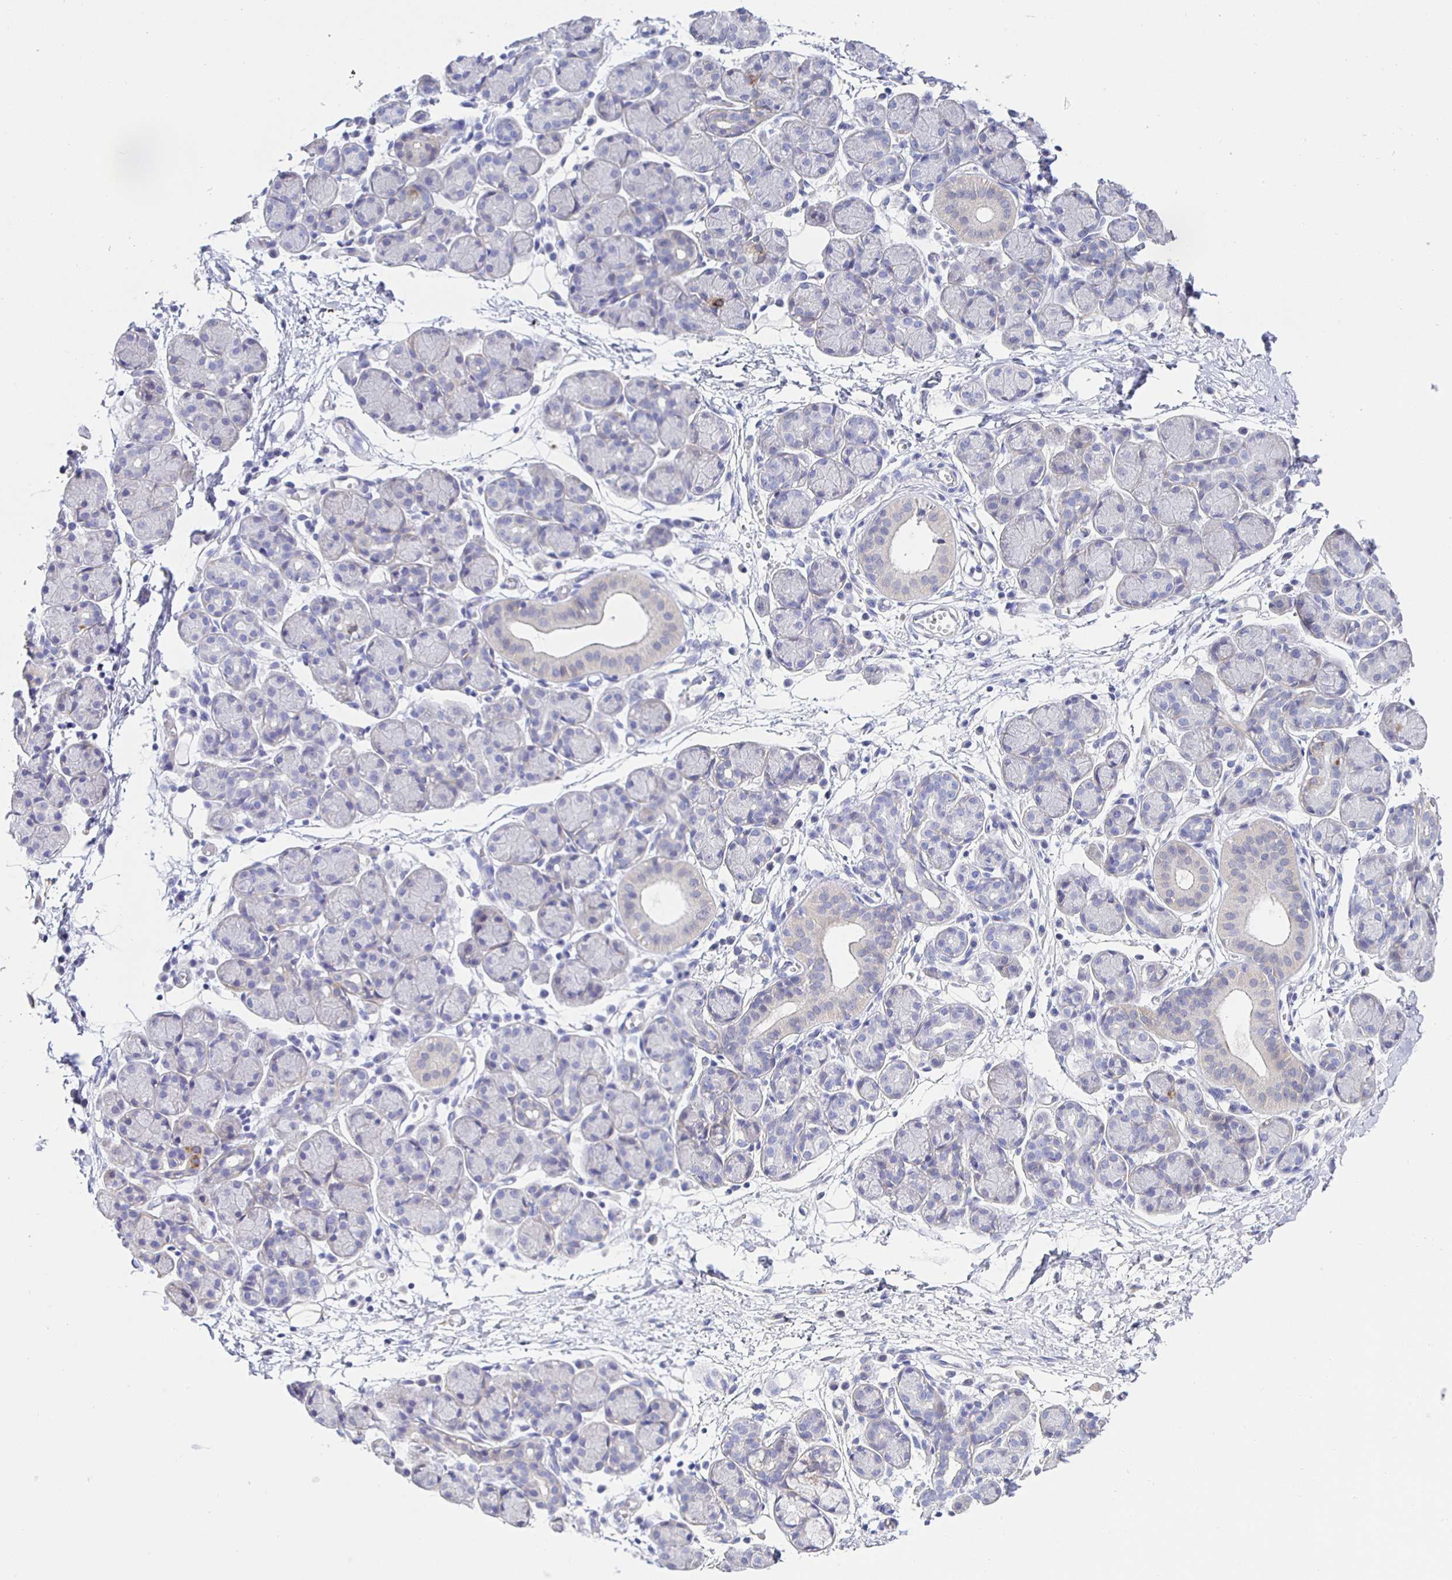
{"staining": {"intensity": "negative", "quantity": "none", "location": "none"}, "tissue": "salivary gland", "cell_type": "Glandular cells", "image_type": "normal", "snomed": [{"axis": "morphology", "description": "Normal tissue, NOS"}, {"axis": "morphology", "description": "Inflammation, NOS"}, {"axis": "topography", "description": "Lymph node"}, {"axis": "topography", "description": "Salivary gland"}], "caption": "A high-resolution histopathology image shows immunohistochemistry (IHC) staining of normal salivary gland, which displays no significant positivity in glandular cells. Brightfield microscopy of immunohistochemistry (IHC) stained with DAB (3,3'-diaminobenzidine) (brown) and hematoxylin (blue), captured at high magnification.", "gene": "HSPA4L", "patient": {"sex": "male", "age": 3}}